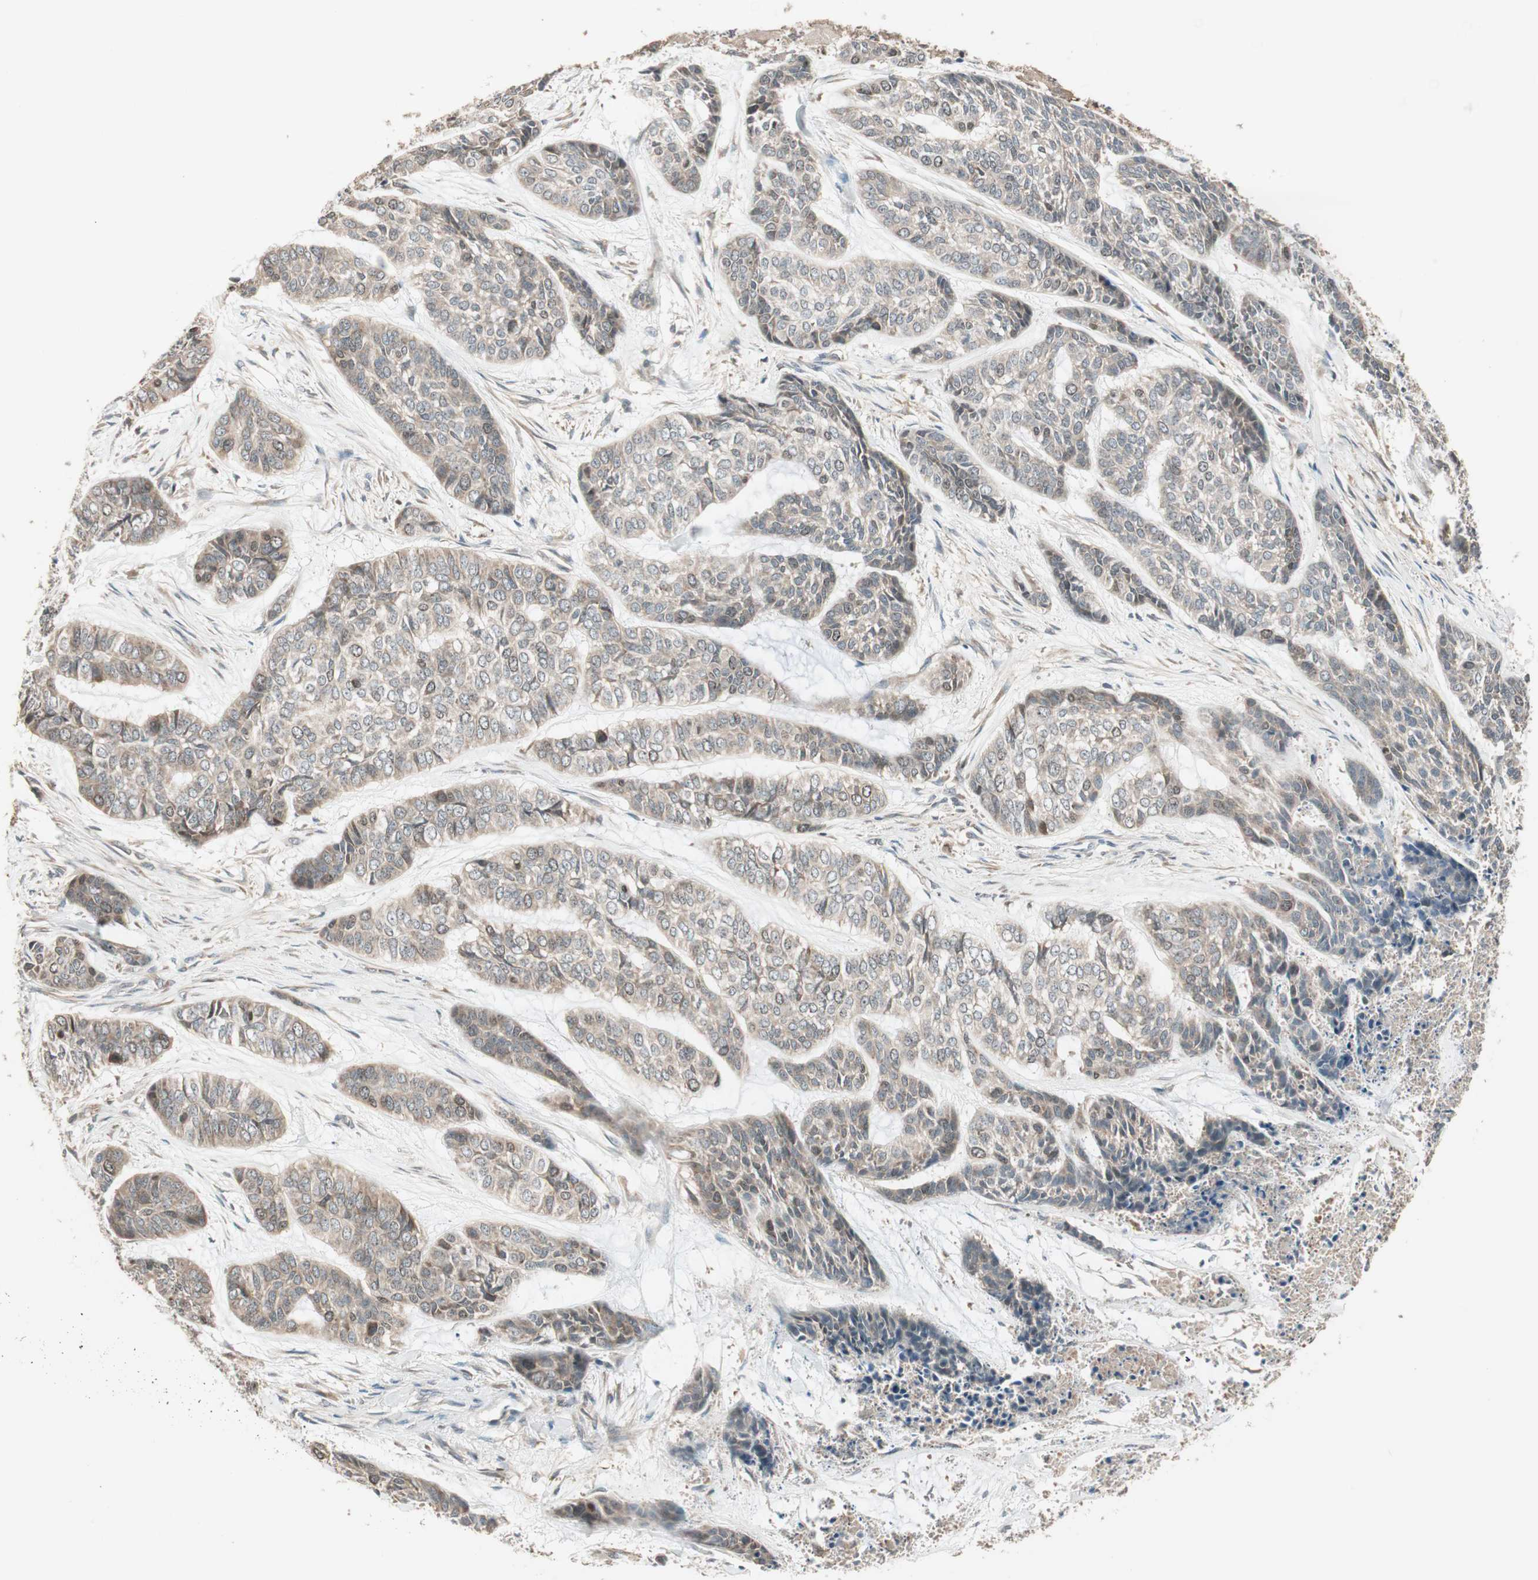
{"staining": {"intensity": "weak", "quantity": "25%-75%", "location": "cytoplasmic/membranous"}, "tissue": "skin cancer", "cell_type": "Tumor cells", "image_type": "cancer", "snomed": [{"axis": "morphology", "description": "Basal cell carcinoma"}, {"axis": "topography", "description": "Skin"}], "caption": "Skin cancer (basal cell carcinoma) stained with a protein marker demonstrates weak staining in tumor cells.", "gene": "ATP6AP2", "patient": {"sex": "female", "age": 64}}